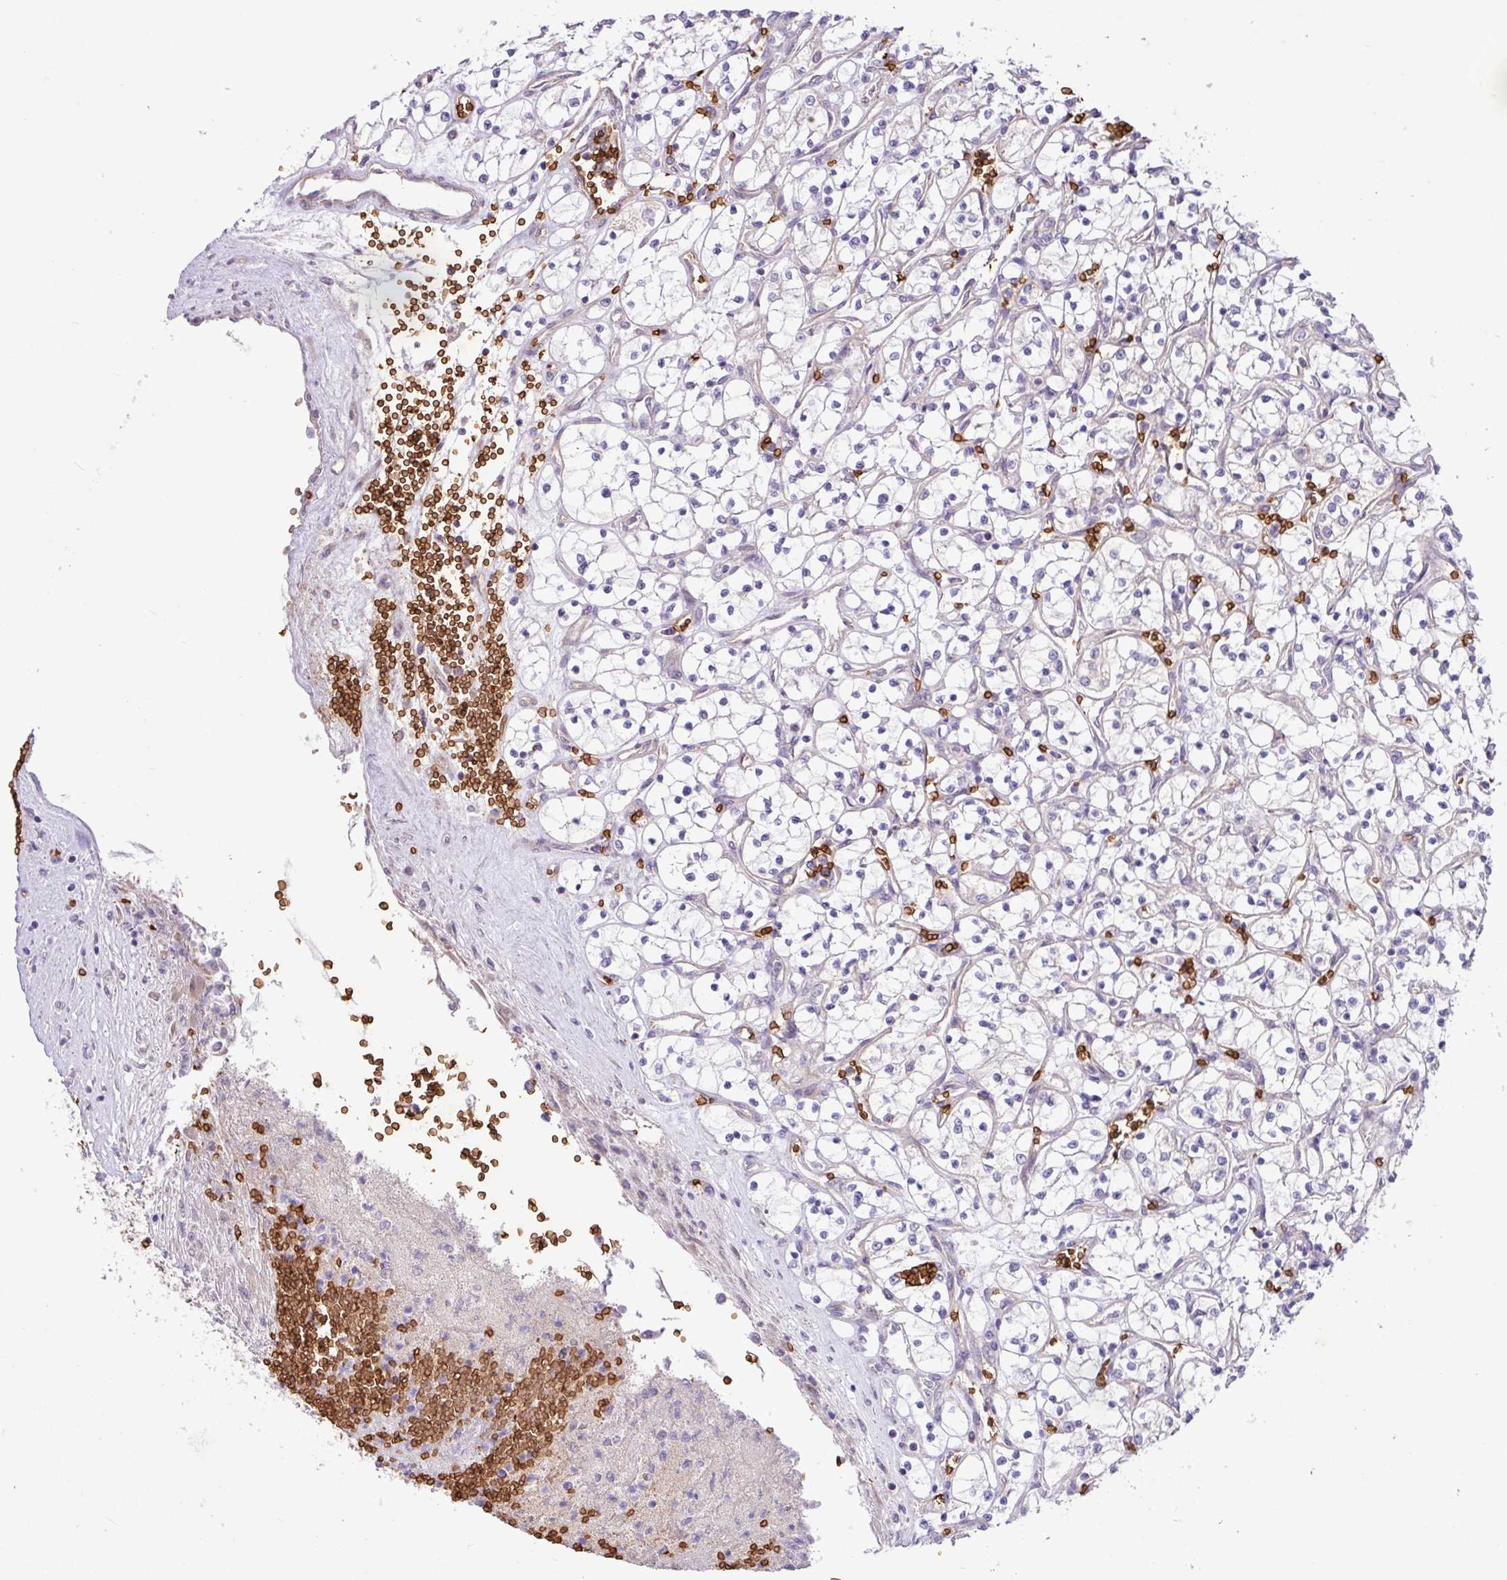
{"staining": {"intensity": "negative", "quantity": "none", "location": "none"}, "tissue": "renal cancer", "cell_type": "Tumor cells", "image_type": "cancer", "snomed": [{"axis": "morphology", "description": "Adenocarcinoma, NOS"}, {"axis": "topography", "description": "Kidney"}], "caption": "Tumor cells show no significant expression in renal cancer.", "gene": "RAD21L1", "patient": {"sex": "female", "age": 69}}